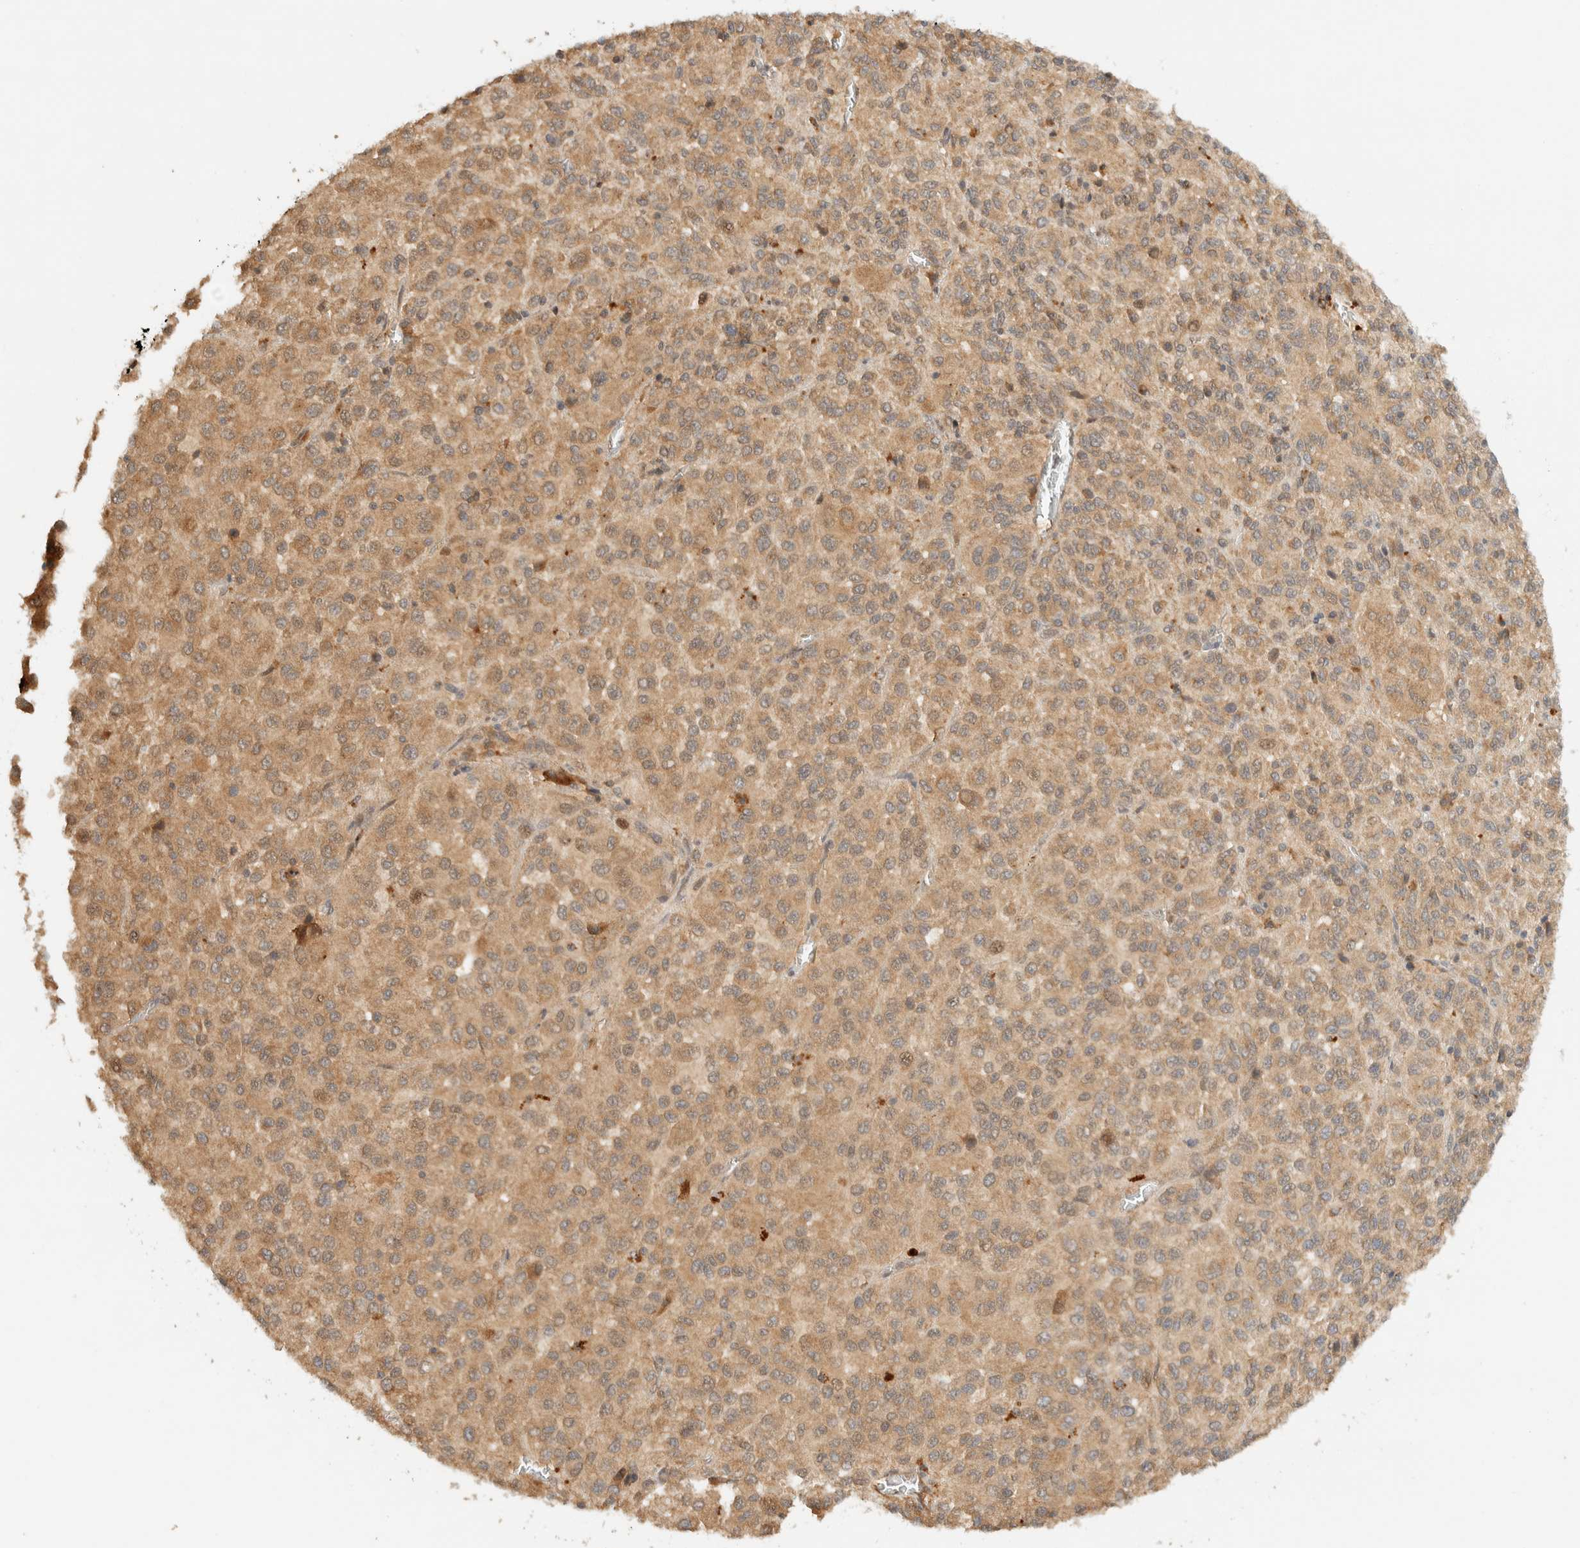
{"staining": {"intensity": "moderate", "quantity": ">75%", "location": "cytoplasmic/membranous"}, "tissue": "melanoma", "cell_type": "Tumor cells", "image_type": "cancer", "snomed": [{"axis": "morphology", "description": "Malignant melanoma, Metastatic site"}, {"axis": "topography", "description": "Lung"}], "caption": "Immunohistochemistry photomicrograph of neoplastic tissue: melanoma stained using IHC reveals medium levels of moderate protein expression localized specifically in the cytoplasmic/membranous of tumor cells, appearing as a cytoplasmic/membranous brown color.", "gene": "ZBTB34", "patient": {"sex": "male", "age": 64}}